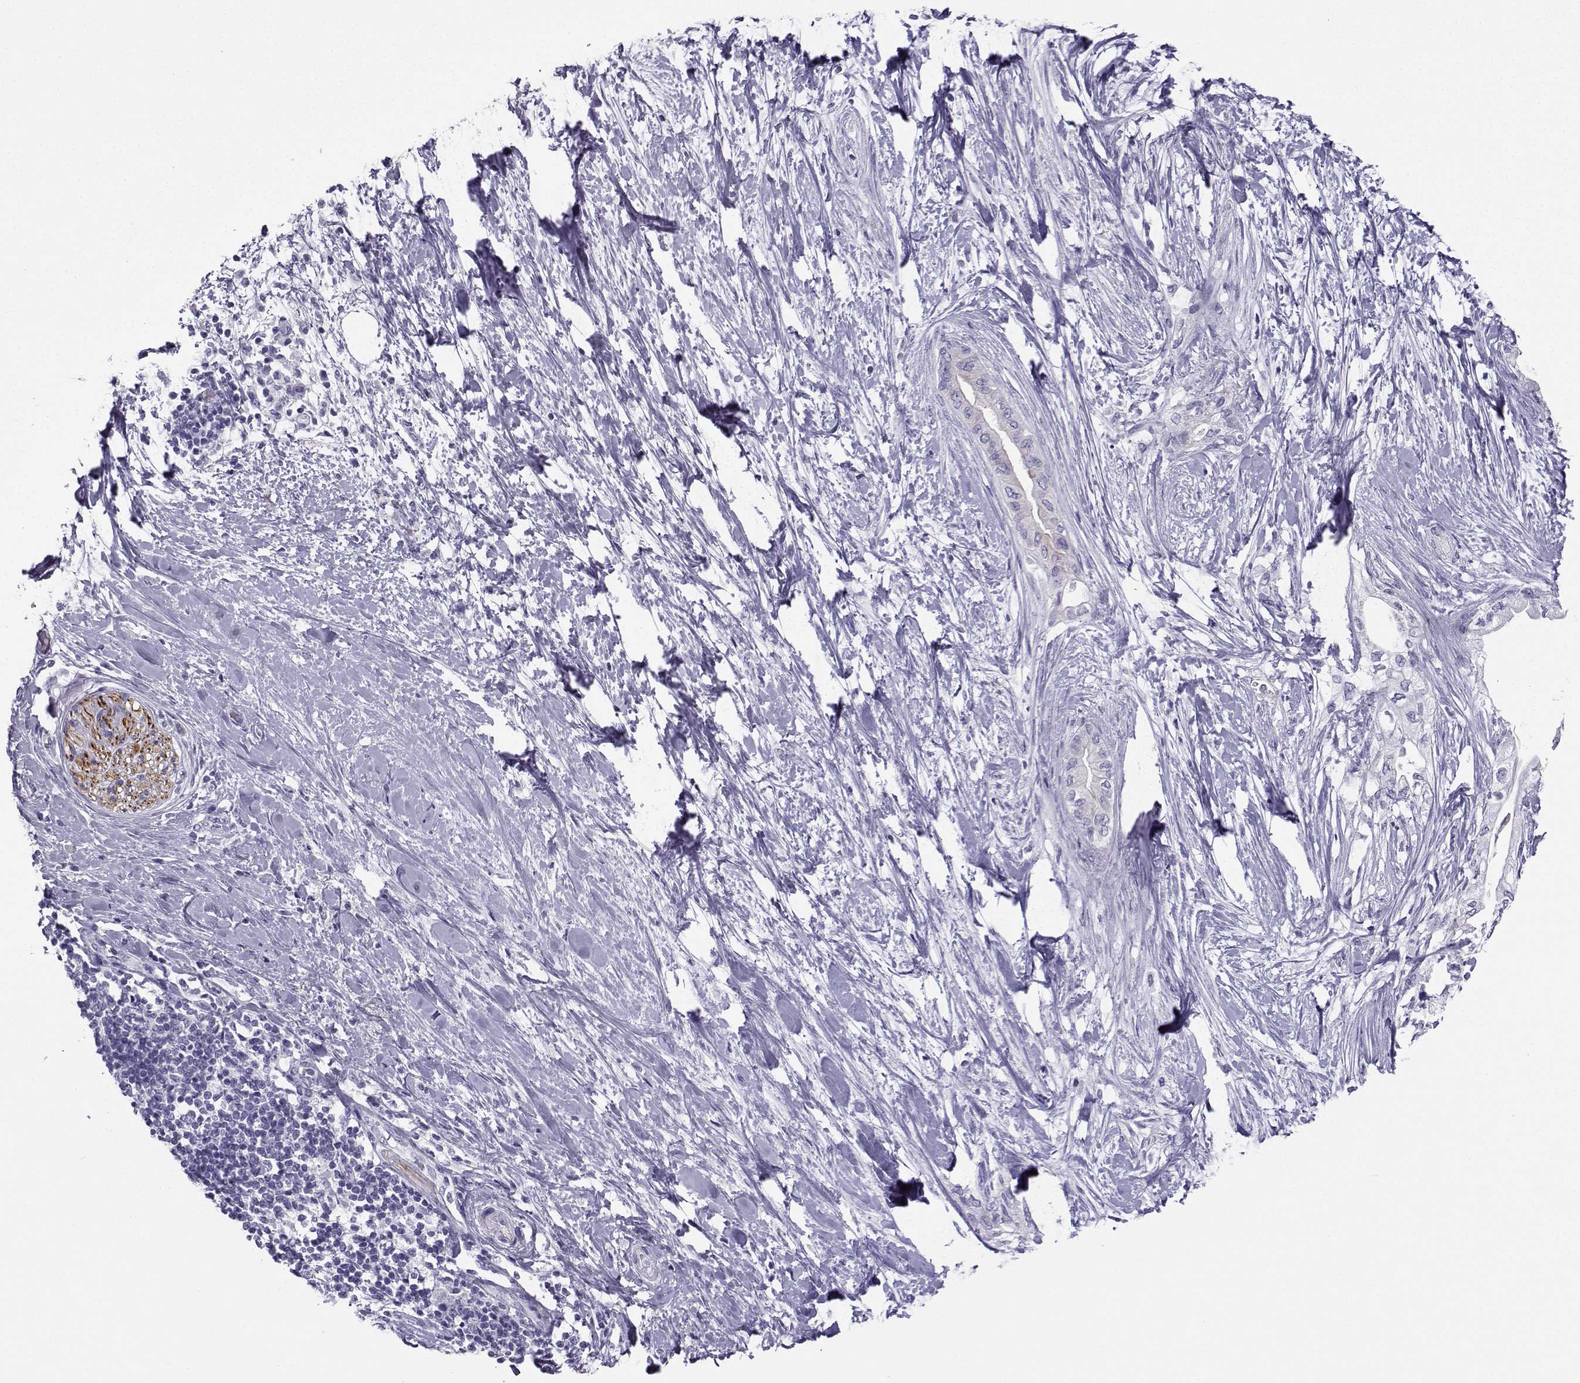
{"staining": {"intensity": "negative", "quantity": "none", "location": "none"}, "tissue": "pancreatic cancer", "cell_type": "Tumor cells", "image_type": "cancer", "snomed": [{"axis": "morphology", "description": "Normal tissue, NOS"}, {"axis": "morphology", "description": "Adenocarcinoma, NOS"}, {"axis": "topography", "description": "Pancreas"}, {"axis": "topography", "description": "Duodenum"}], "caption": "Tumor cells are negative for brown protein staining in adenocarcinoma (pancreatic).", "gene": "NEFL", "patient": {"sex": "female", "age": 60}}